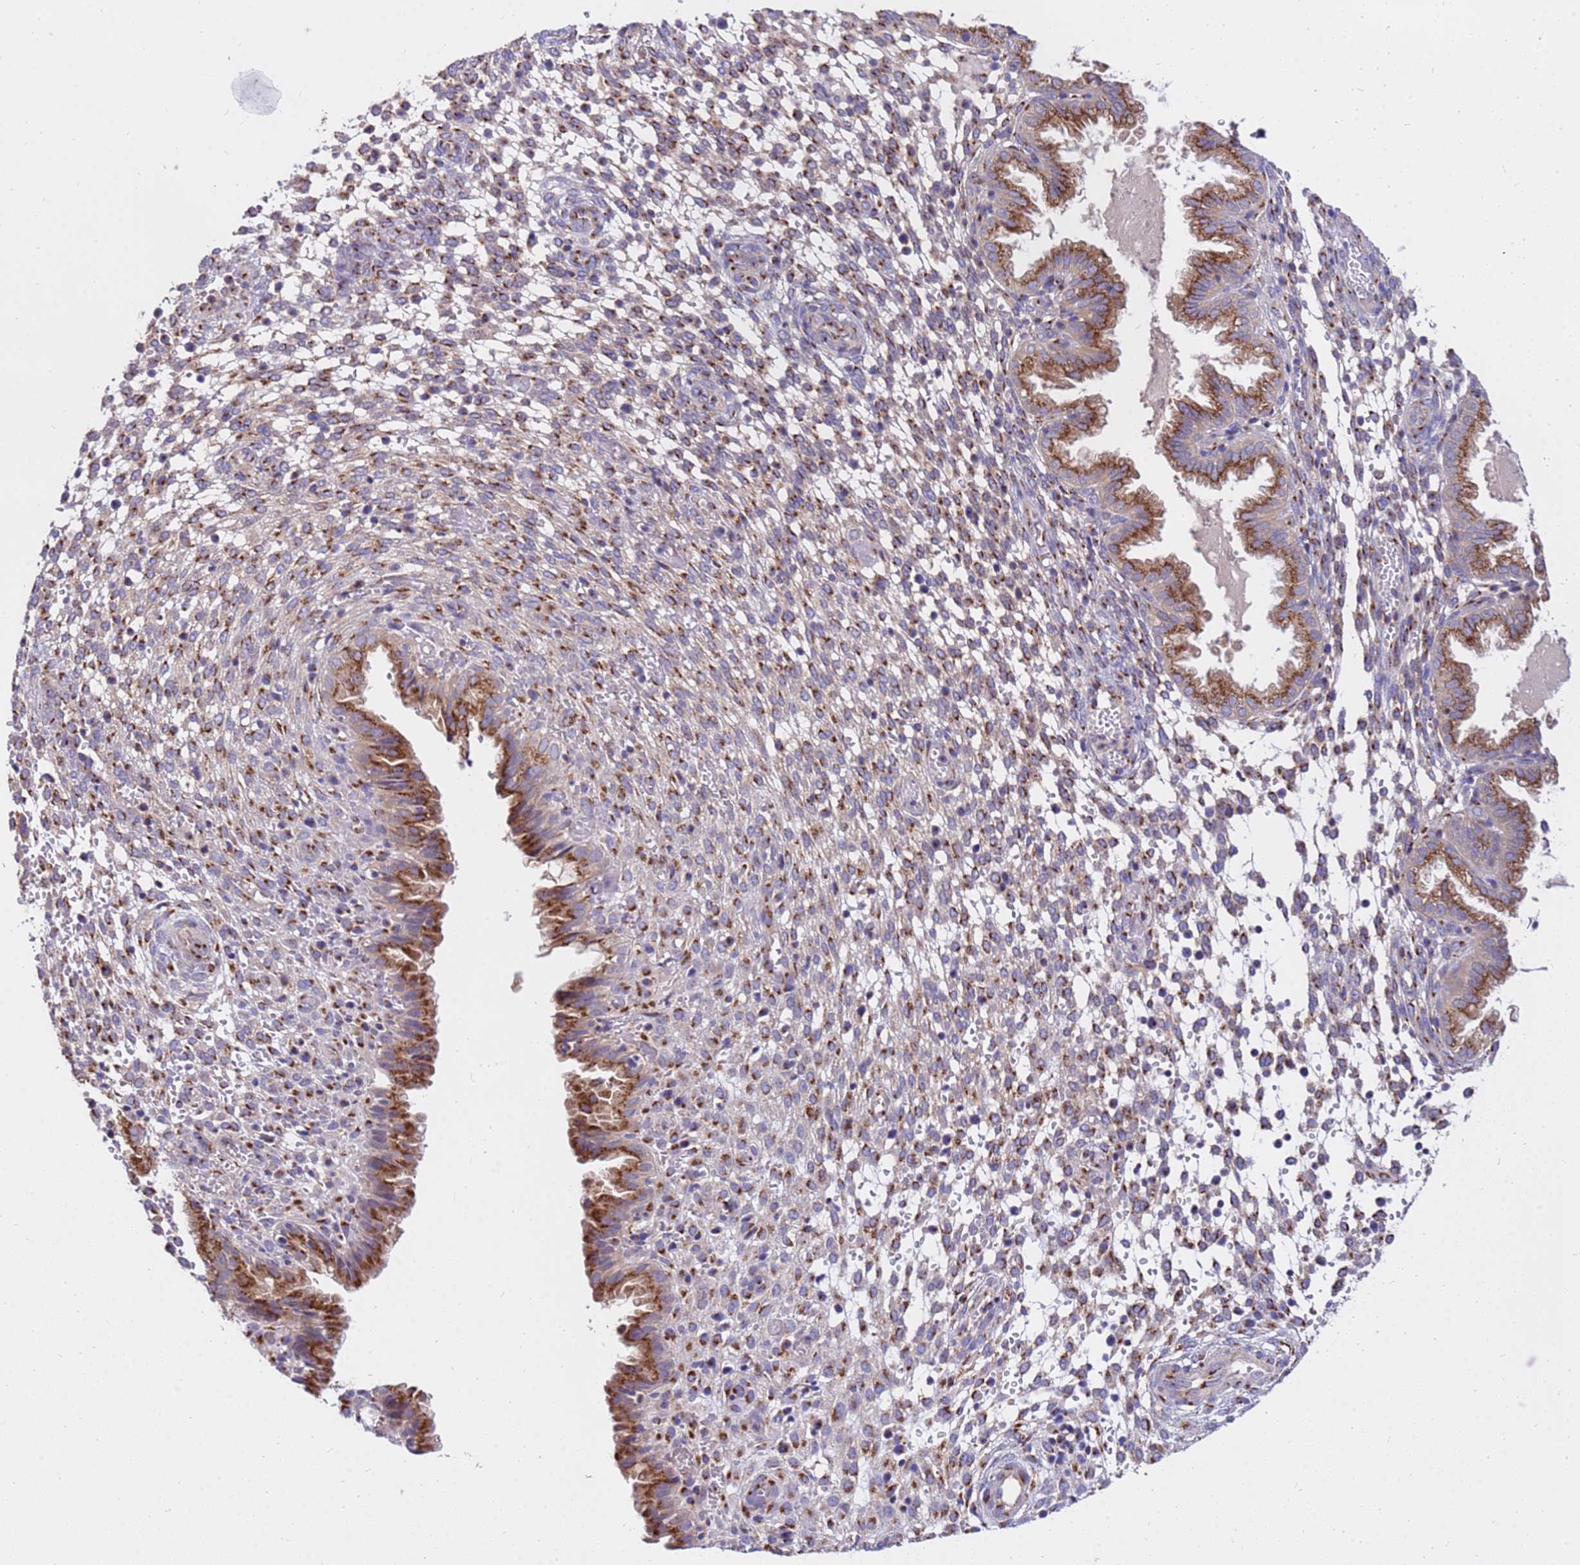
{"staining": {"intensity": "moderate", "quantity": "25%-75%", "location": "cytoplasmic/membranous"}, "tissue": "endometrium", "cell_type": "Cells in endometrial stroma", "image_type": "normal", "snomed": [{"axis": "morphology", "description": "Normal tissue, NOS"}, {"axis": "topography", "description": "Endometrium"}], "caption": "Endometrium stained for a protein exhibits moderate cytoplasmic/membranous positivity in cells in endometrial stroma. The protein is shown in brown color, while the nuclei are stained blue.", "gene": "HPS3", "patient": {"sex": "female", "age": 33}}